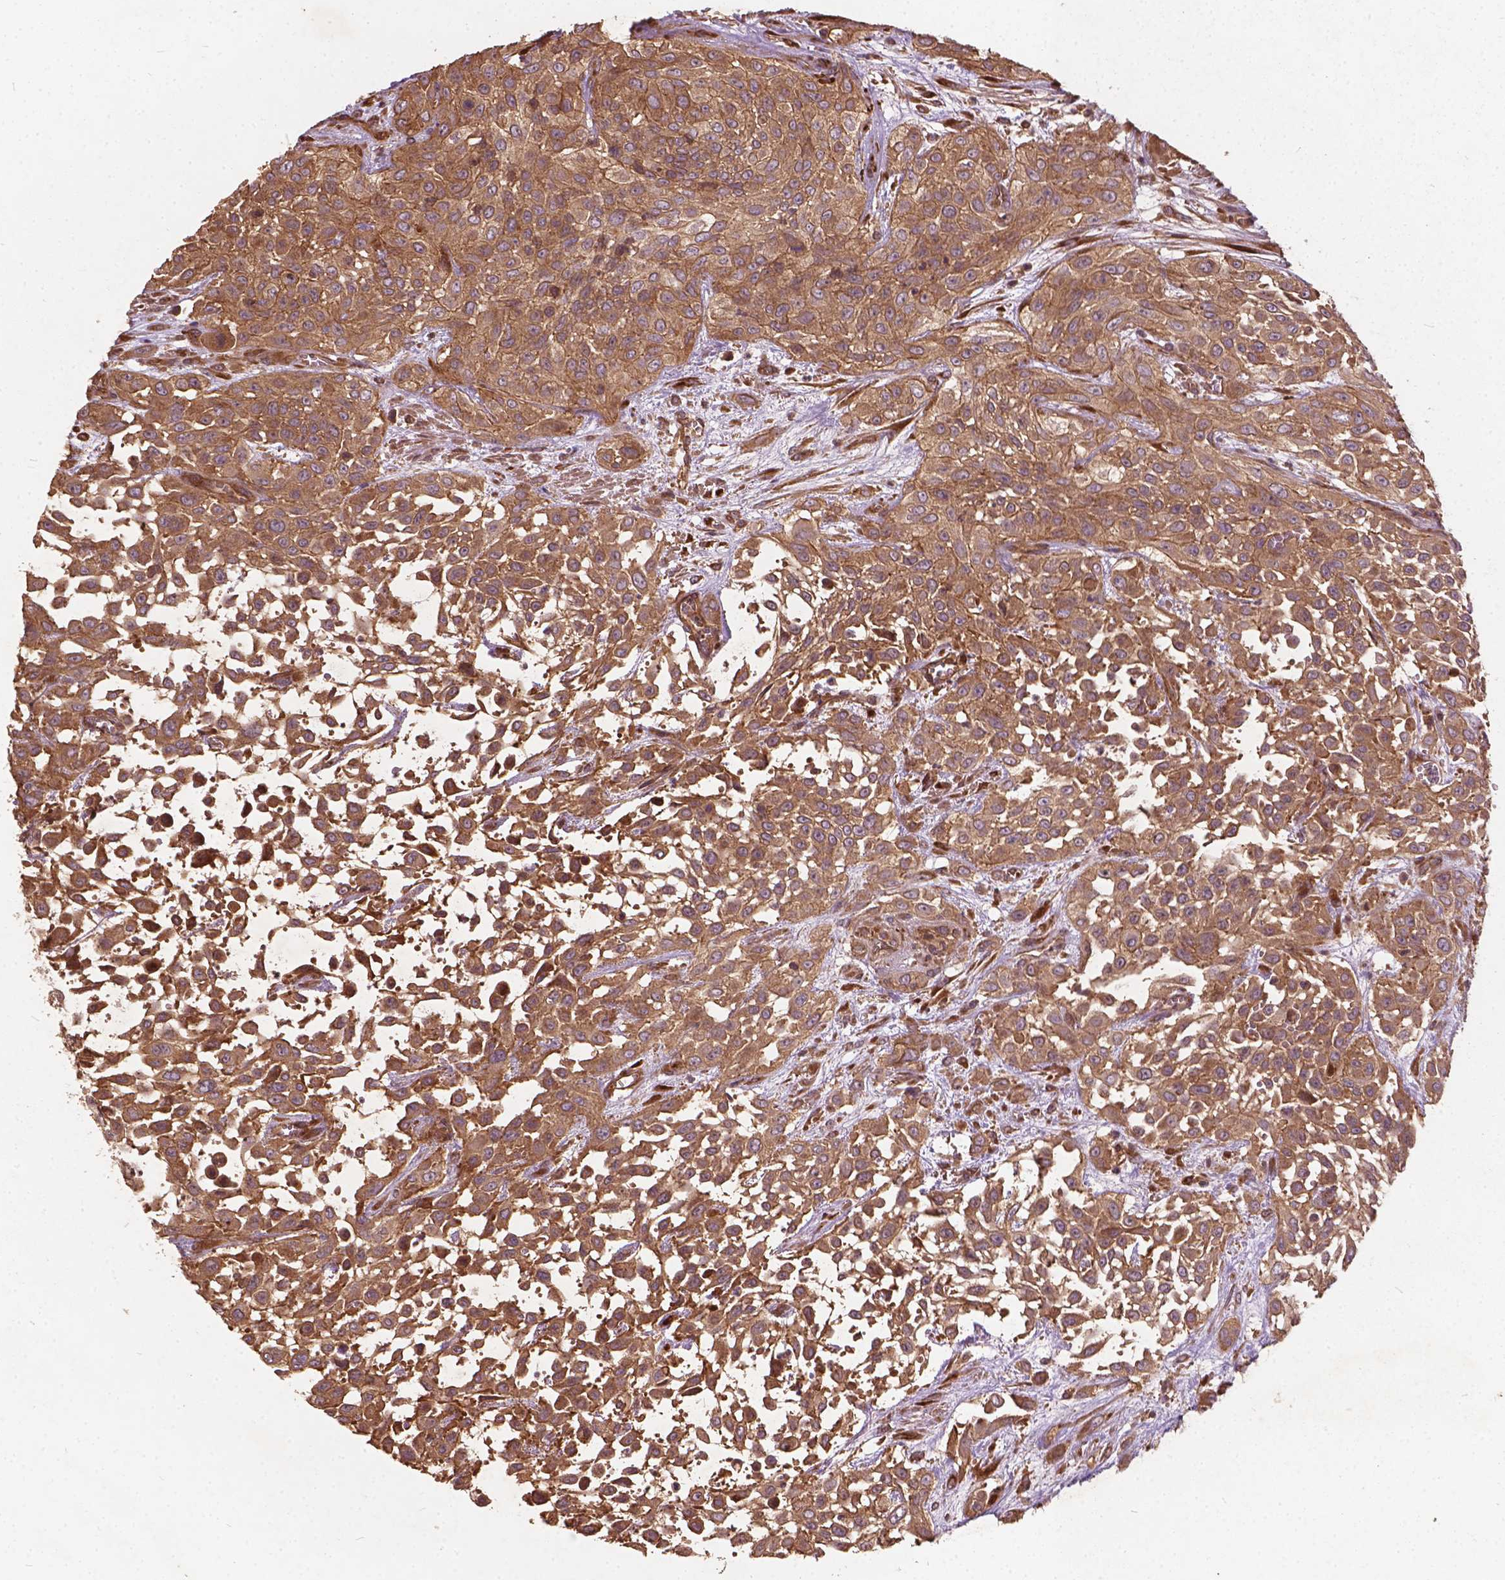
{"staining": {"intensity": "moderate", "quantity": ">75%", "location": "cytoplasmic/membranous"}, "tissue": "urothelial cancer", "cell_type": "Tumor cells", "image_type": "cancer", "snomed": [{"axis": "morphology", "description": "Urothelial carcinoma, High grade"}, {"axis": "topography", "description": "Urinary bladder"}], "caption": "IHC image of human urothelial cancer stained for a protein (brown), which displays medium levels of moderate cytoplasmic/membranous staining in about >75% of tumor cells.", "gene": "UBXN2A", "patient": {"sex": "male", "age": 57}}